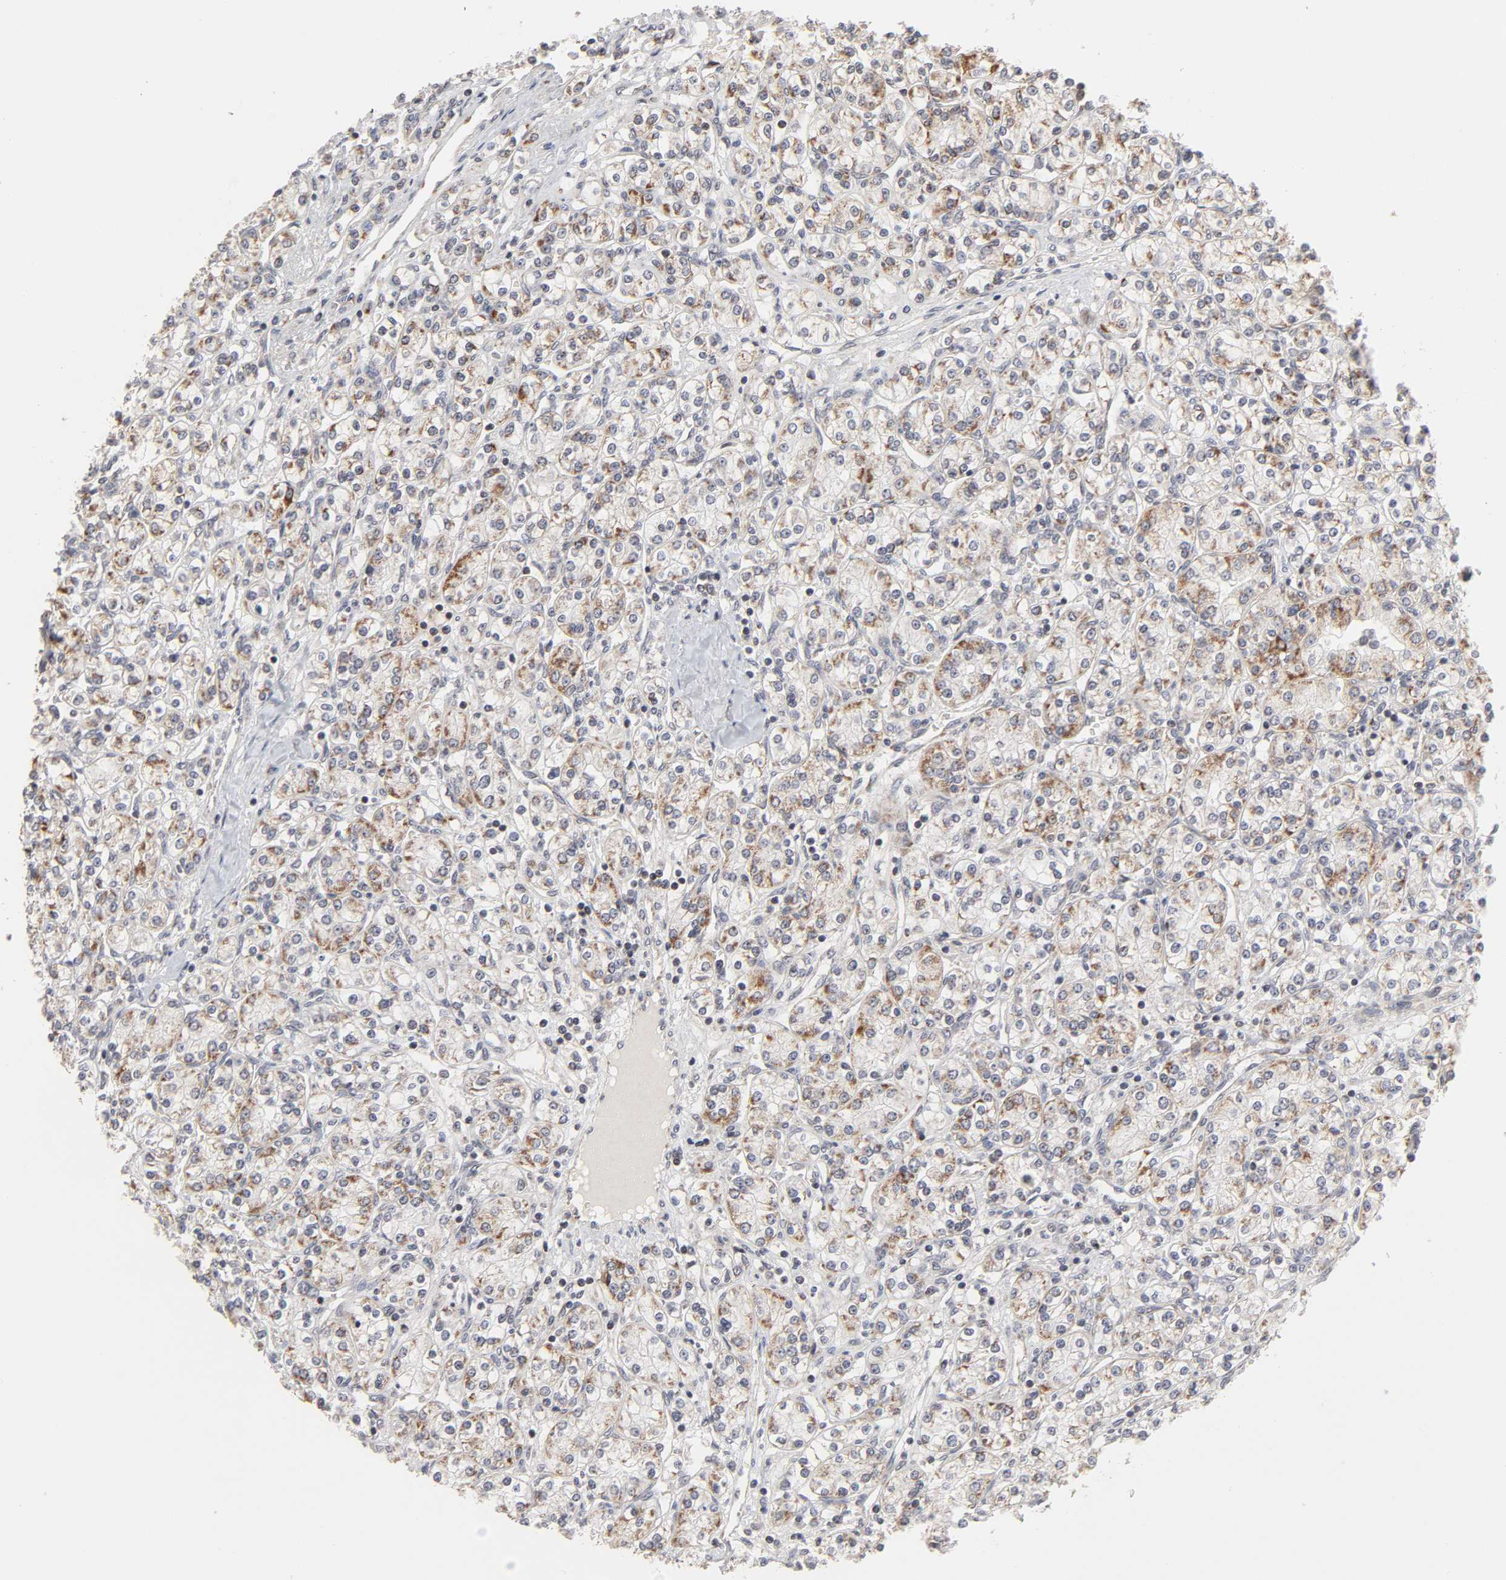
{"staining": {"intensity": "moderate", "quantity": "25%-75%", "location": "cytoplasmic/membranous"}, "tissue": "renal cancer", "cell_type": "Tumor cells", "image_type": "cancer", "snomed": [{"axis": "morphology", "description": "Adenocarcinoma, NOS"}, {"axis": "topography", "description": "Kidney"}], "caption": "This micrograph displays IHC staining of renal cancer (adenocarcinoma), with medium moderate cytoplasmic/membranous expression in approximately 25%-75% of tumor cells.", "gene": "AUH", "patient": {"sex": "male", "age": 77}}